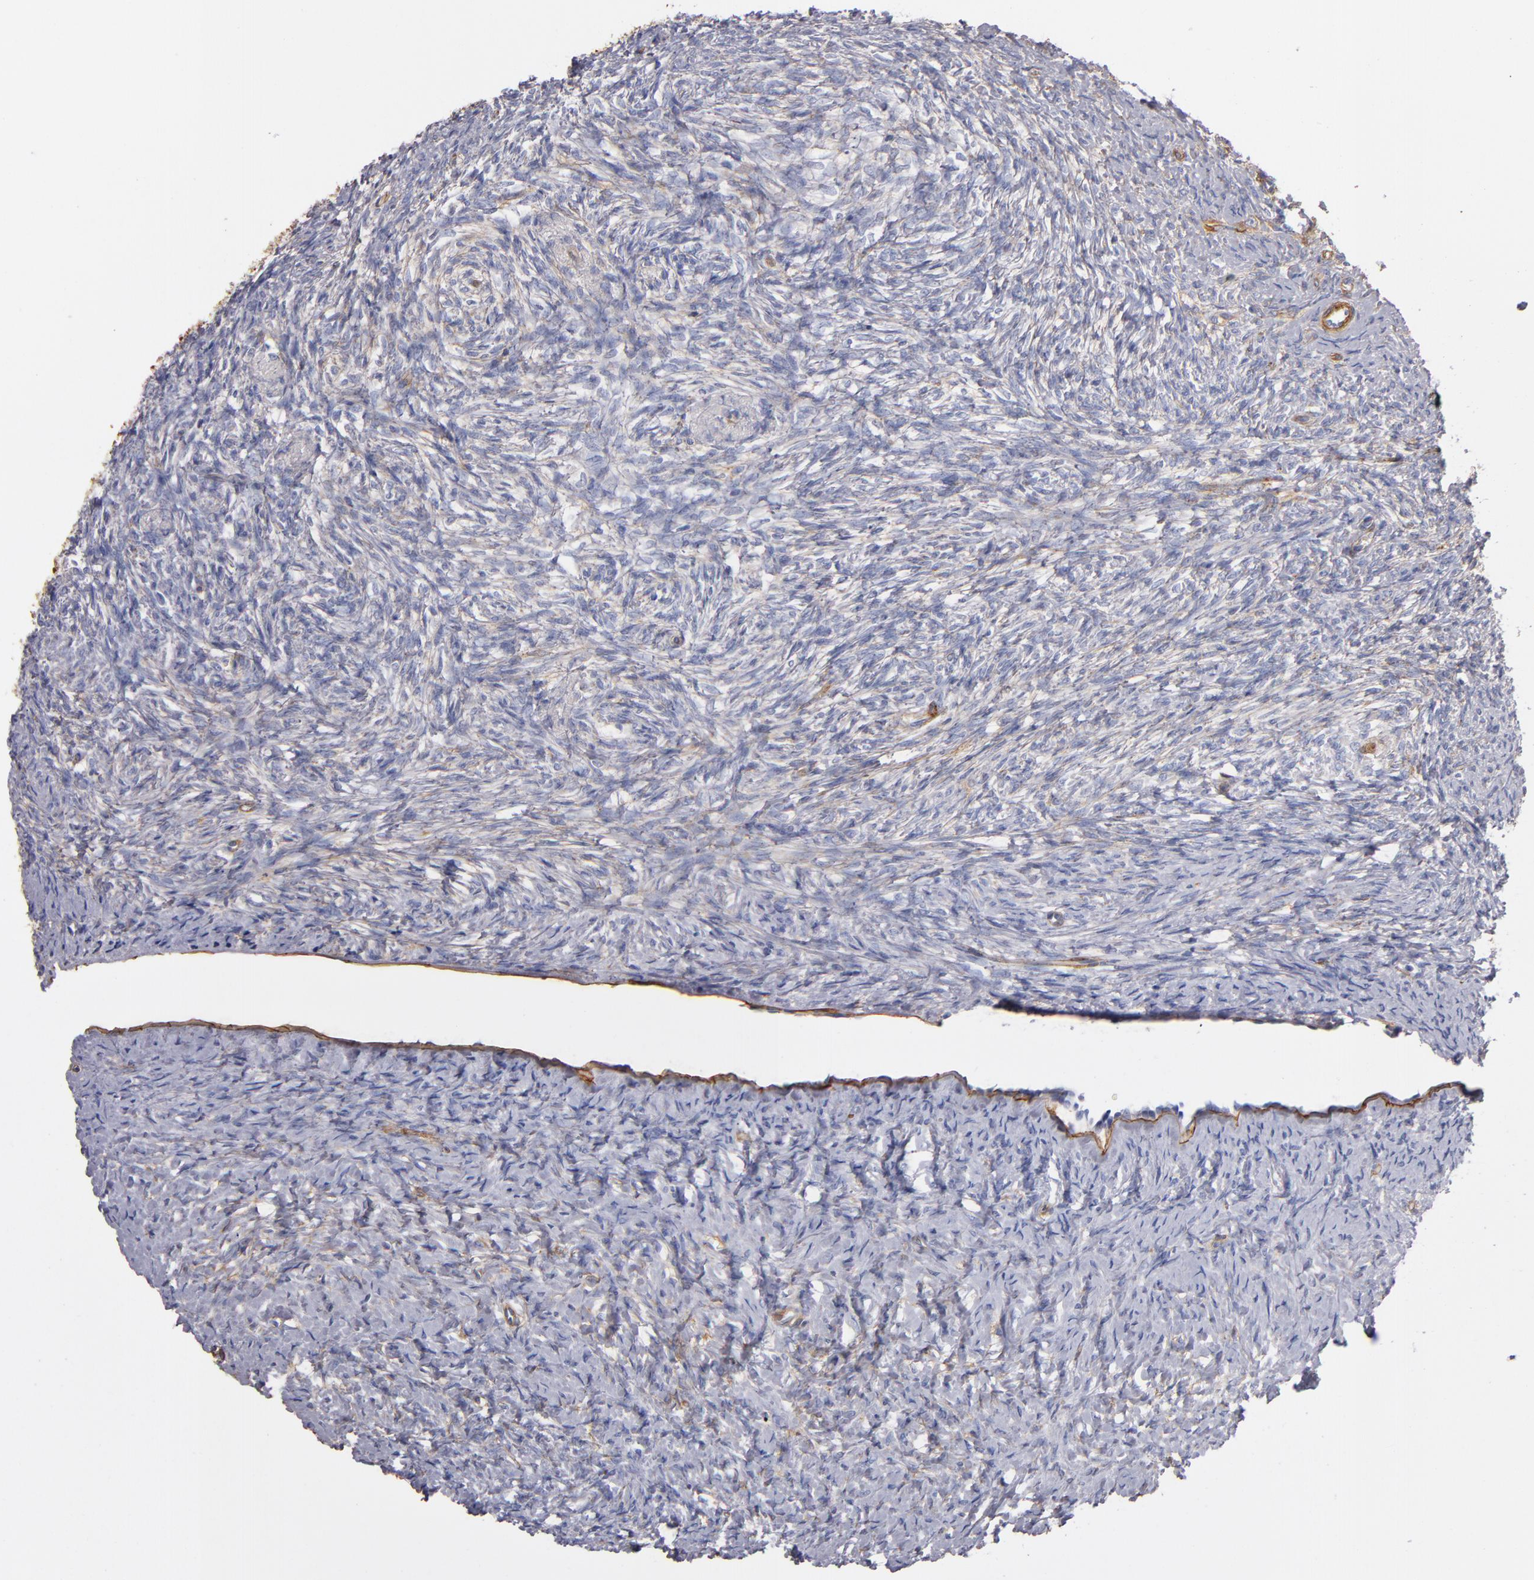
{"staining": {"intensity": "weak", "quantity": "25%-75%", "location": "cytoplasmic/membranous"}, "tissue": "ovary", "cell_type": "Ovarian stroma cells", "image_type": "normal", "snomed": [{"axis": "morphology", "description": "Normal tissue, NOS"}, {"axis": "topography", "description": "Ovary"}], "caption": "This histopathology image shows IHC staining of benign human ovary, with low weak cytoplasmic/membranous expression in about 25%-75% of ovarian stroma cells.", "gene": "LAMC1", "patient": {"sex": "female", "age": 56}}